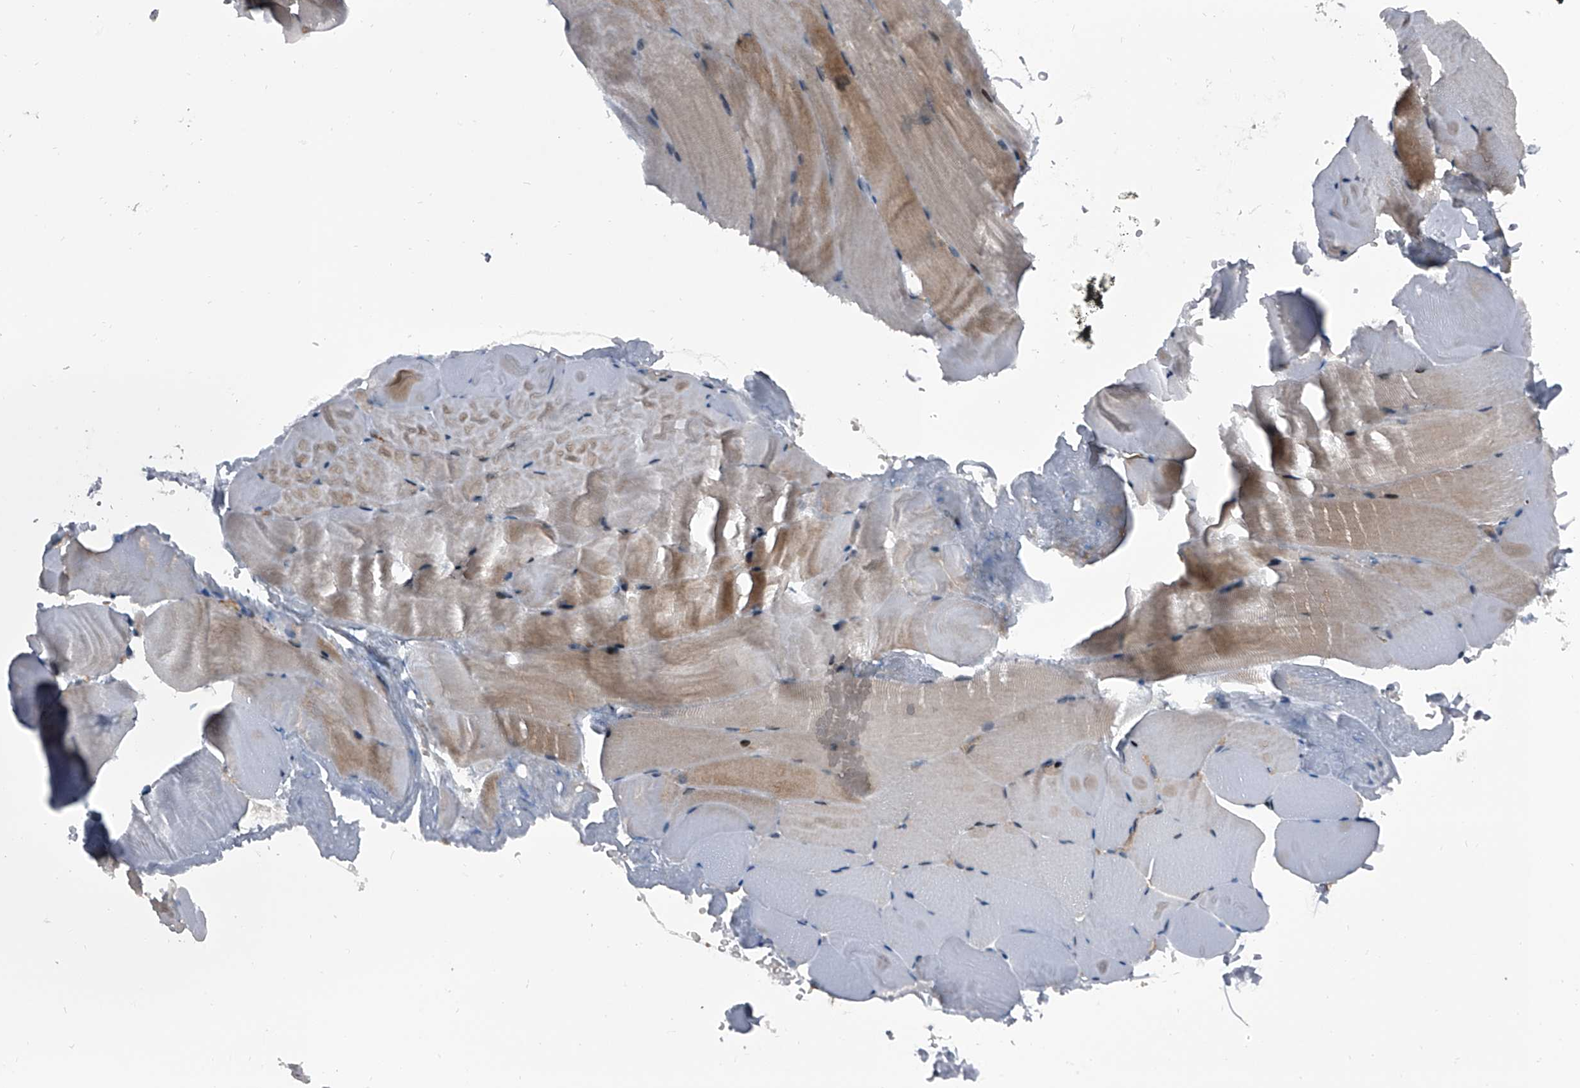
{"staining": {"intensity": "weak", "quantity": "<25%", "location": "cytoplasmic/membranous"}, "tissue": "skeletal muscle", "cell_type": "Myocytes", "image_type": "normal", "snomed": [{"axis": "morphology", "description": "Normal tissue, NOS"}, {"axis": "topography", "description": "Skeletal muscle"}, {"axis": "topography", "description": "Parathyroid gland"}], "caption": "There is no significant positivity in myocytes of skeletal muscle. (DAB immunohistochemistry (IHC), high magnification).", "gene": "ELK4", "patient": {"sex": "female", "age": 37}}